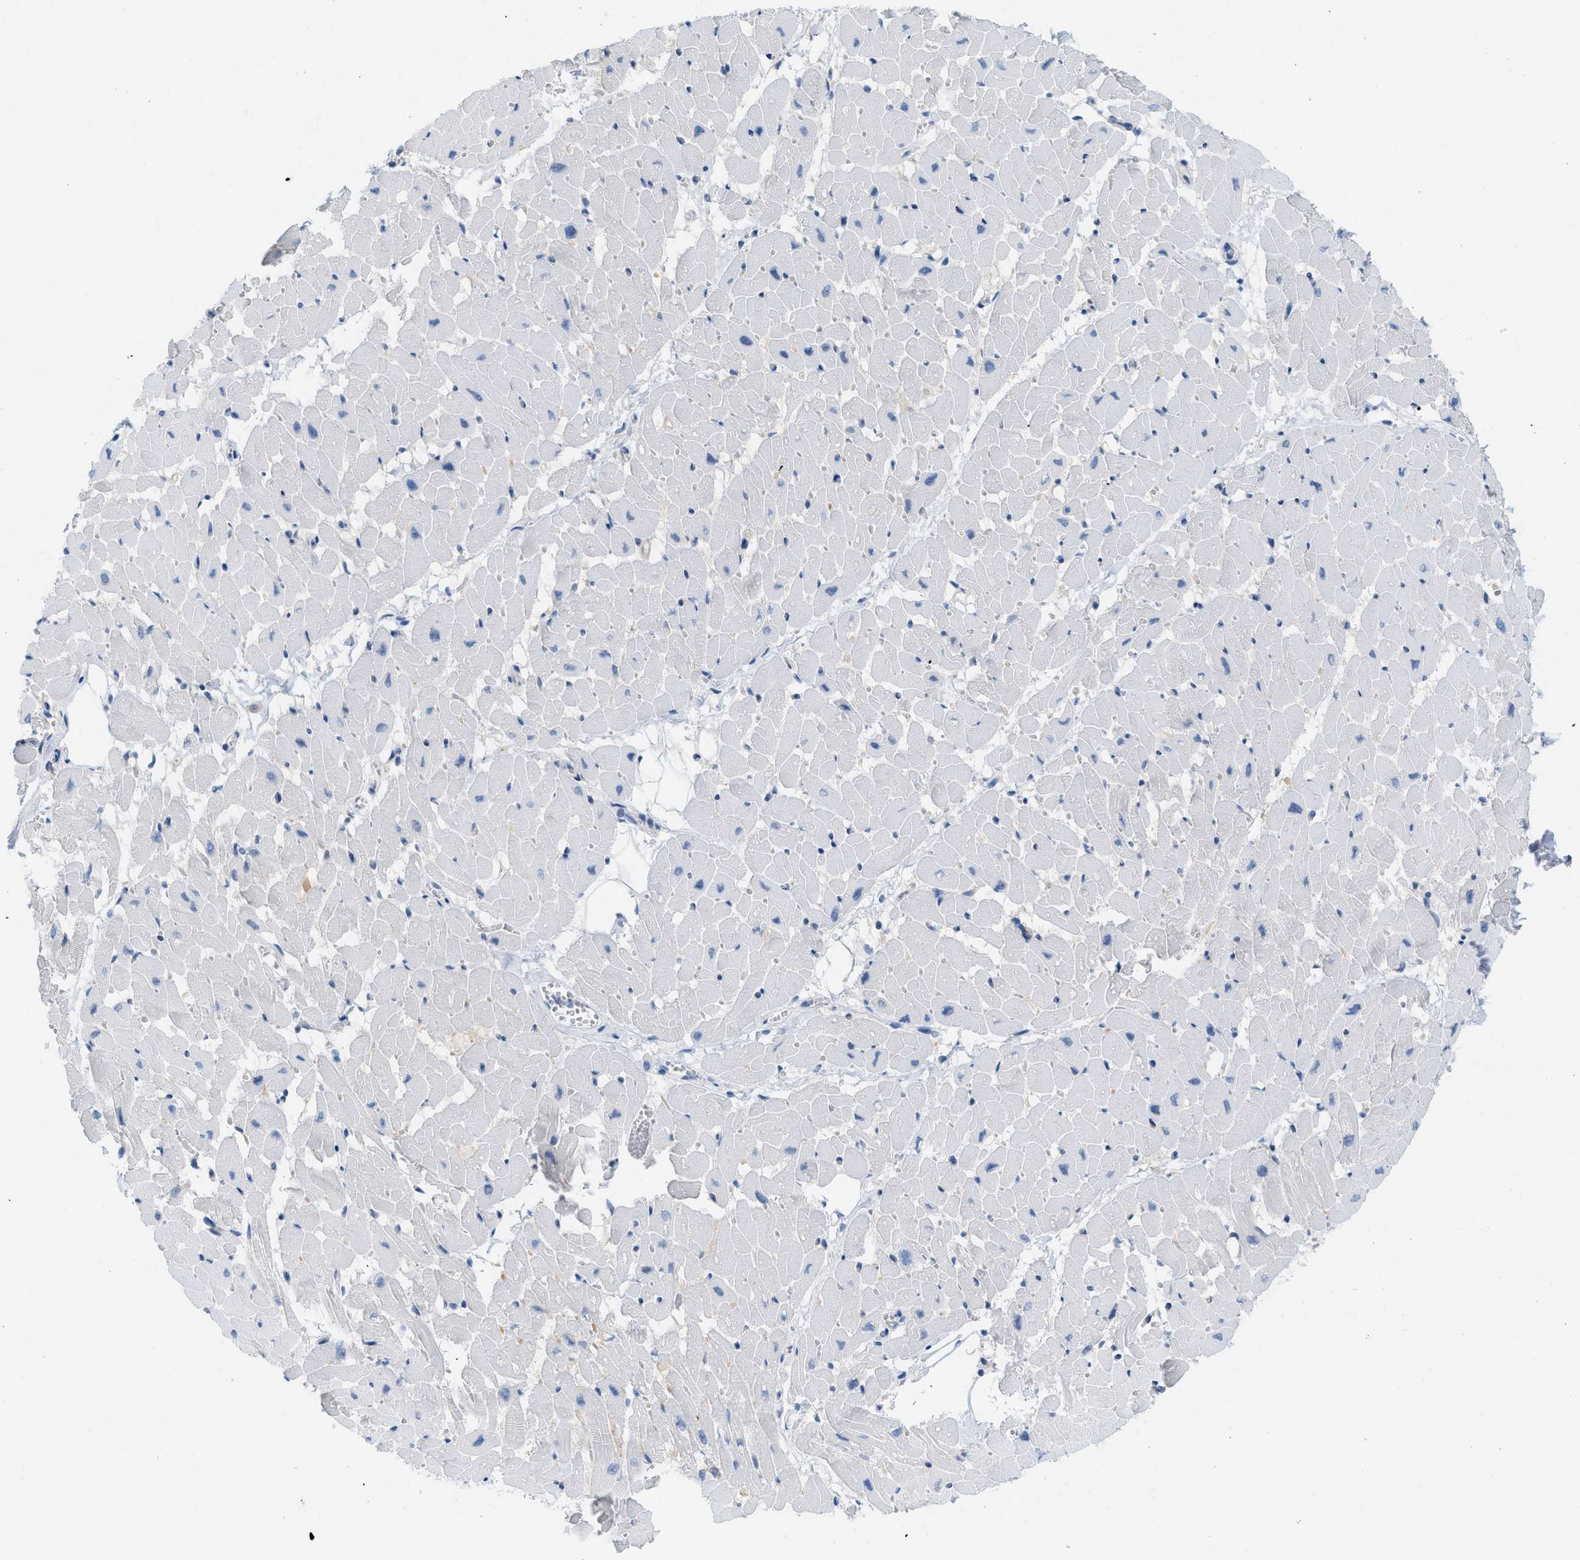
{"staining": {"intensity": "negative", "quantity": "none", "location": "none"}, "tissue": "heart muscle", "cell_type": "Cardiomyocytes", "image_type": "normal", "snomed": [{"axis": "morphology", "description": "Normal tissue, NOS"}, {"axis": "topography", "description": "Heart"}], "caption": "Heart muscle was stained to show a protein in brown. There is no significant staining in cardiomyocytes. (Immunohistochemistry, brightfield microscopy, high magnification).", "gene": "CSTB", "patient": {"sex": "female", "age": 19}}